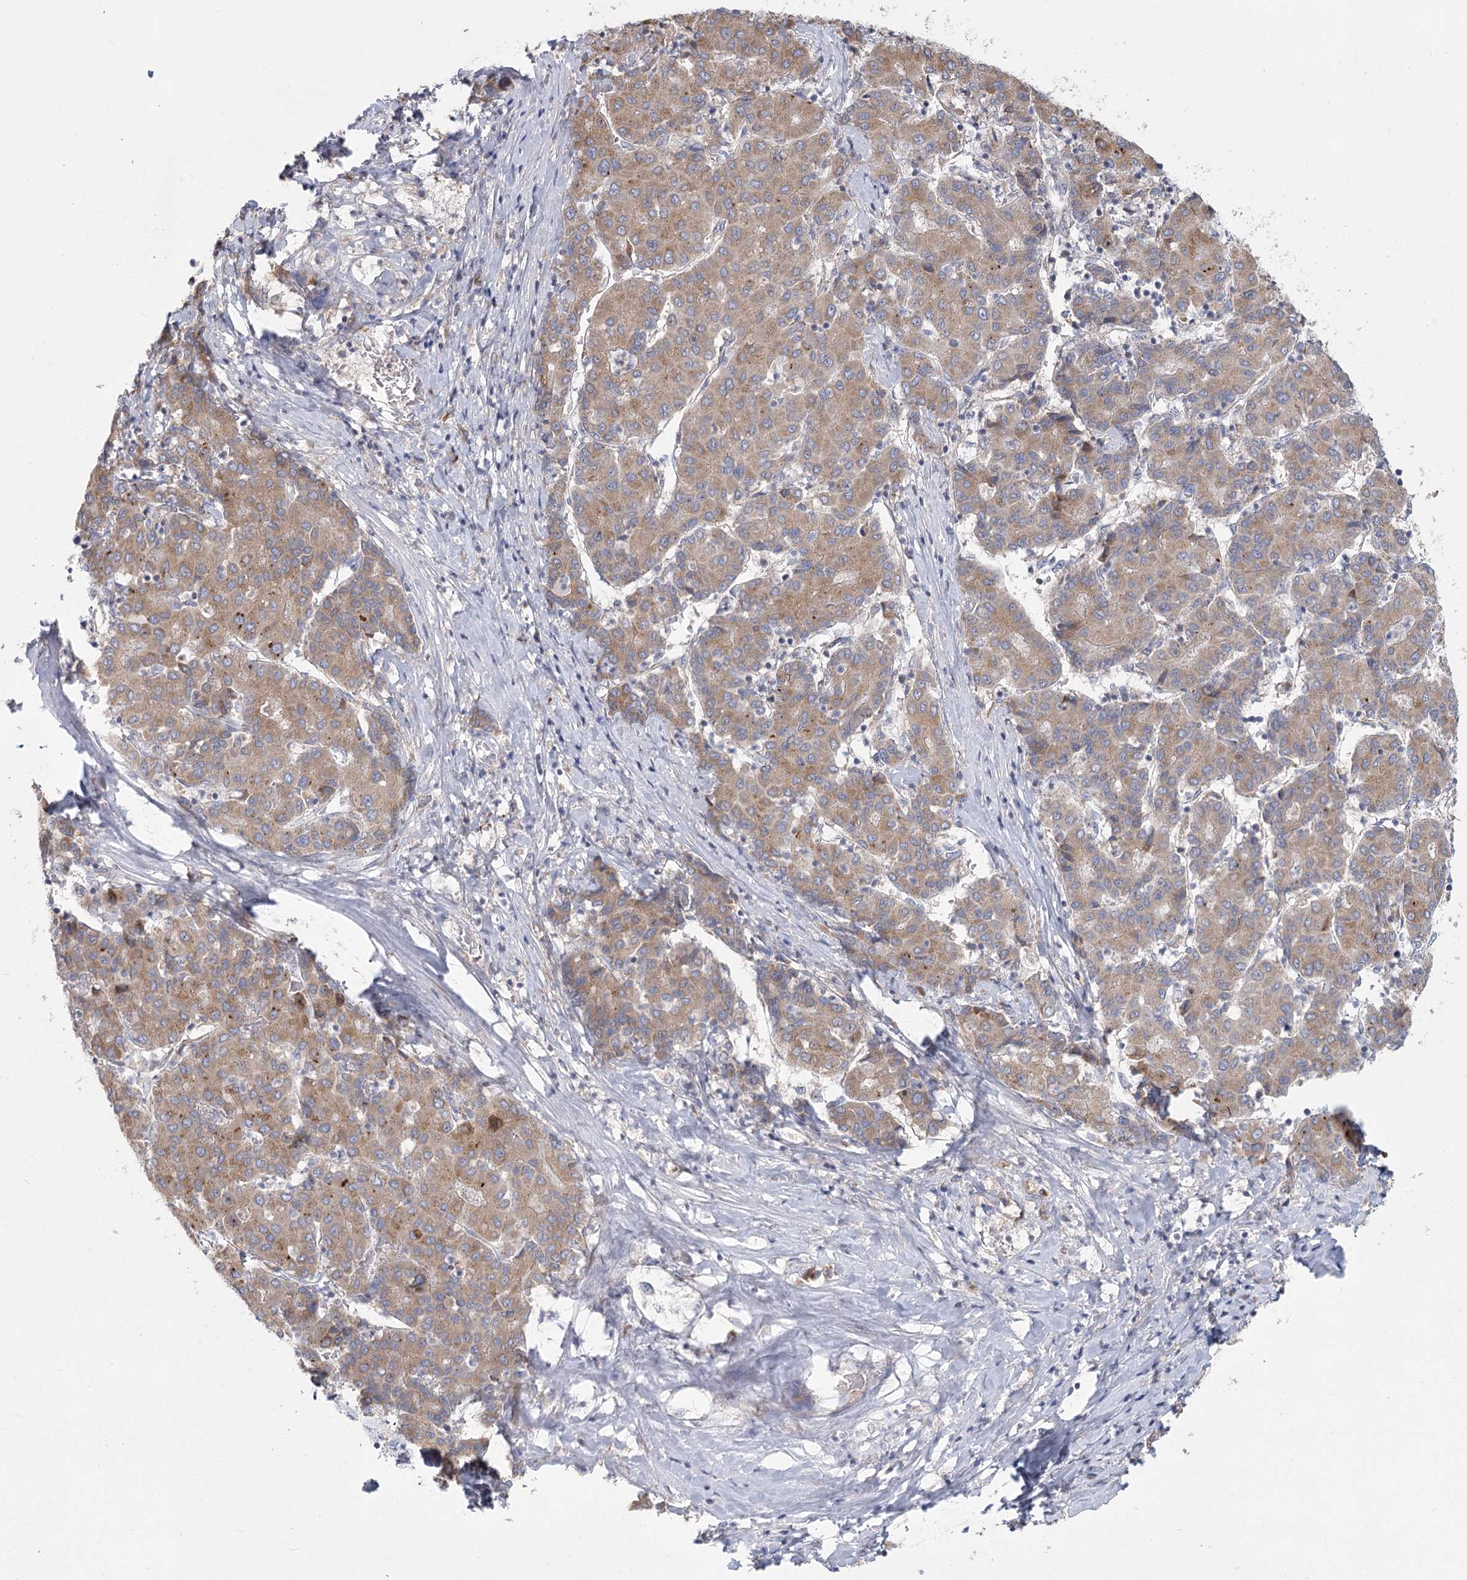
{"staining": {"intensity": "moderate", "quantity": ">75%", "location": "cytoplasmic/membranous"}, "tissue": "liver cancer", "cell_type": "Tumor cells", "image_type": "cancer", "snomed": [{"axis": "morphology", "description": "Carcinoma, Hepatocellular, NOS"}, {"axis": "topography", "description": "Liver"}], "caption": "Brown immunohistochemical staining in human liver cancer (hepatocellular carcinoma) shows moderate cytoplasmic/membranous expression in approximately >75% of tumor cells. Using DAB (brown) and hematoxylin (blue) stains, captured at high magnification using brightfield microscopy.", "gene": "CNTLN", "patient": {"sex": "male", "age": 65}}